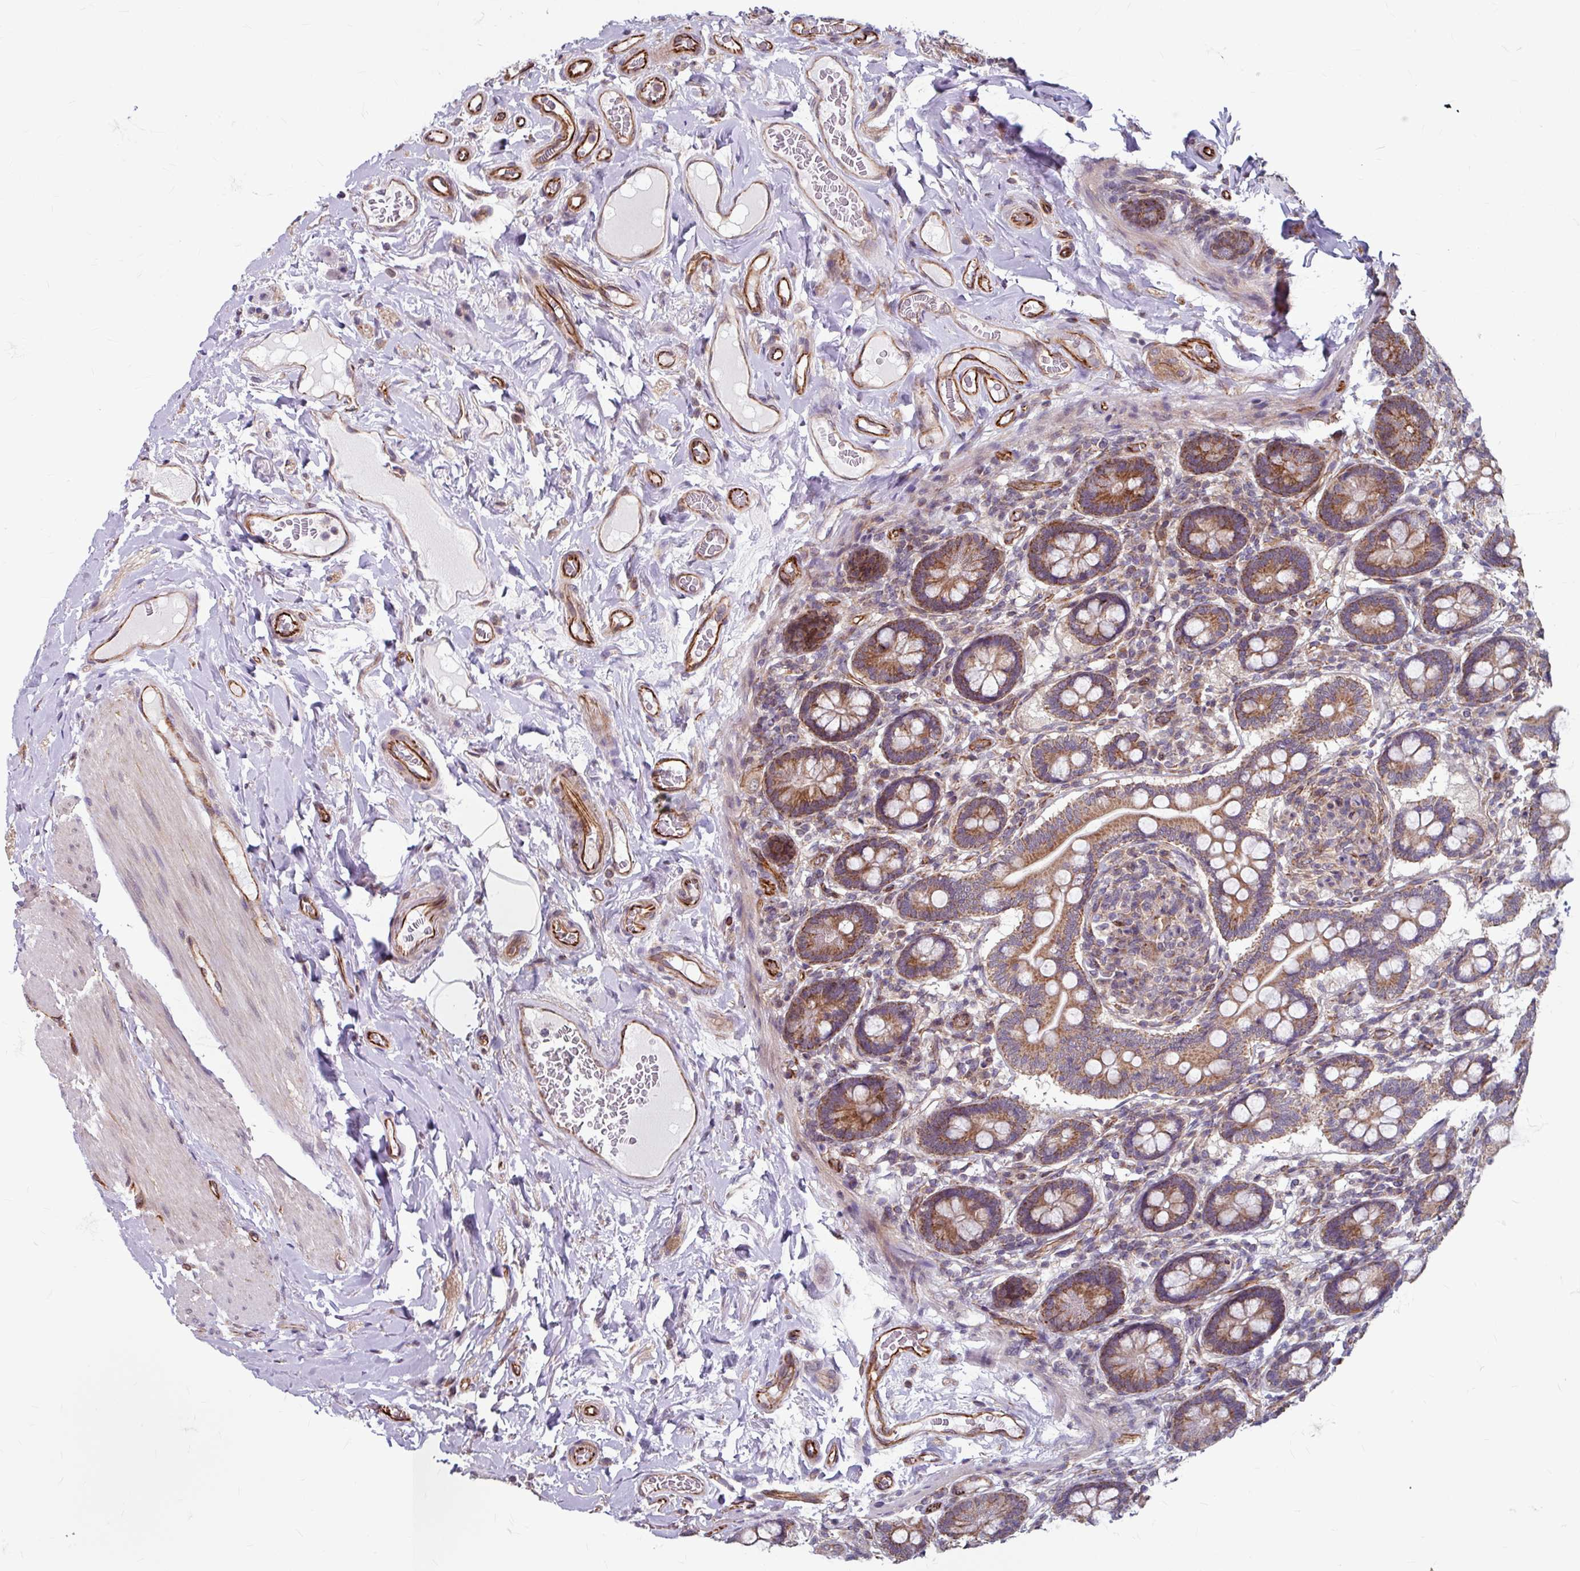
{"staining": {"intensity": "moderate", "quantity": ">75%", "location": "cytoplasmic/membranous"}, "tissue": "small intestine", "cell_type": "Glandular cells", "image_type": "normal", "snomed": [{"axis": "morphology", "description": "Normal tissue, NOS"}, {"axis": "topography", "description": "Small intestine"}], "caption": "Small intestine stained for a protein exhibits moderate cytoplasmic/membranous positivity in glandular cells. (brown staining indicates protein expression, while blue staining denotes nuclei).", "gene": "DAAM2", "patient": {"sex": "female", "age": 64}}